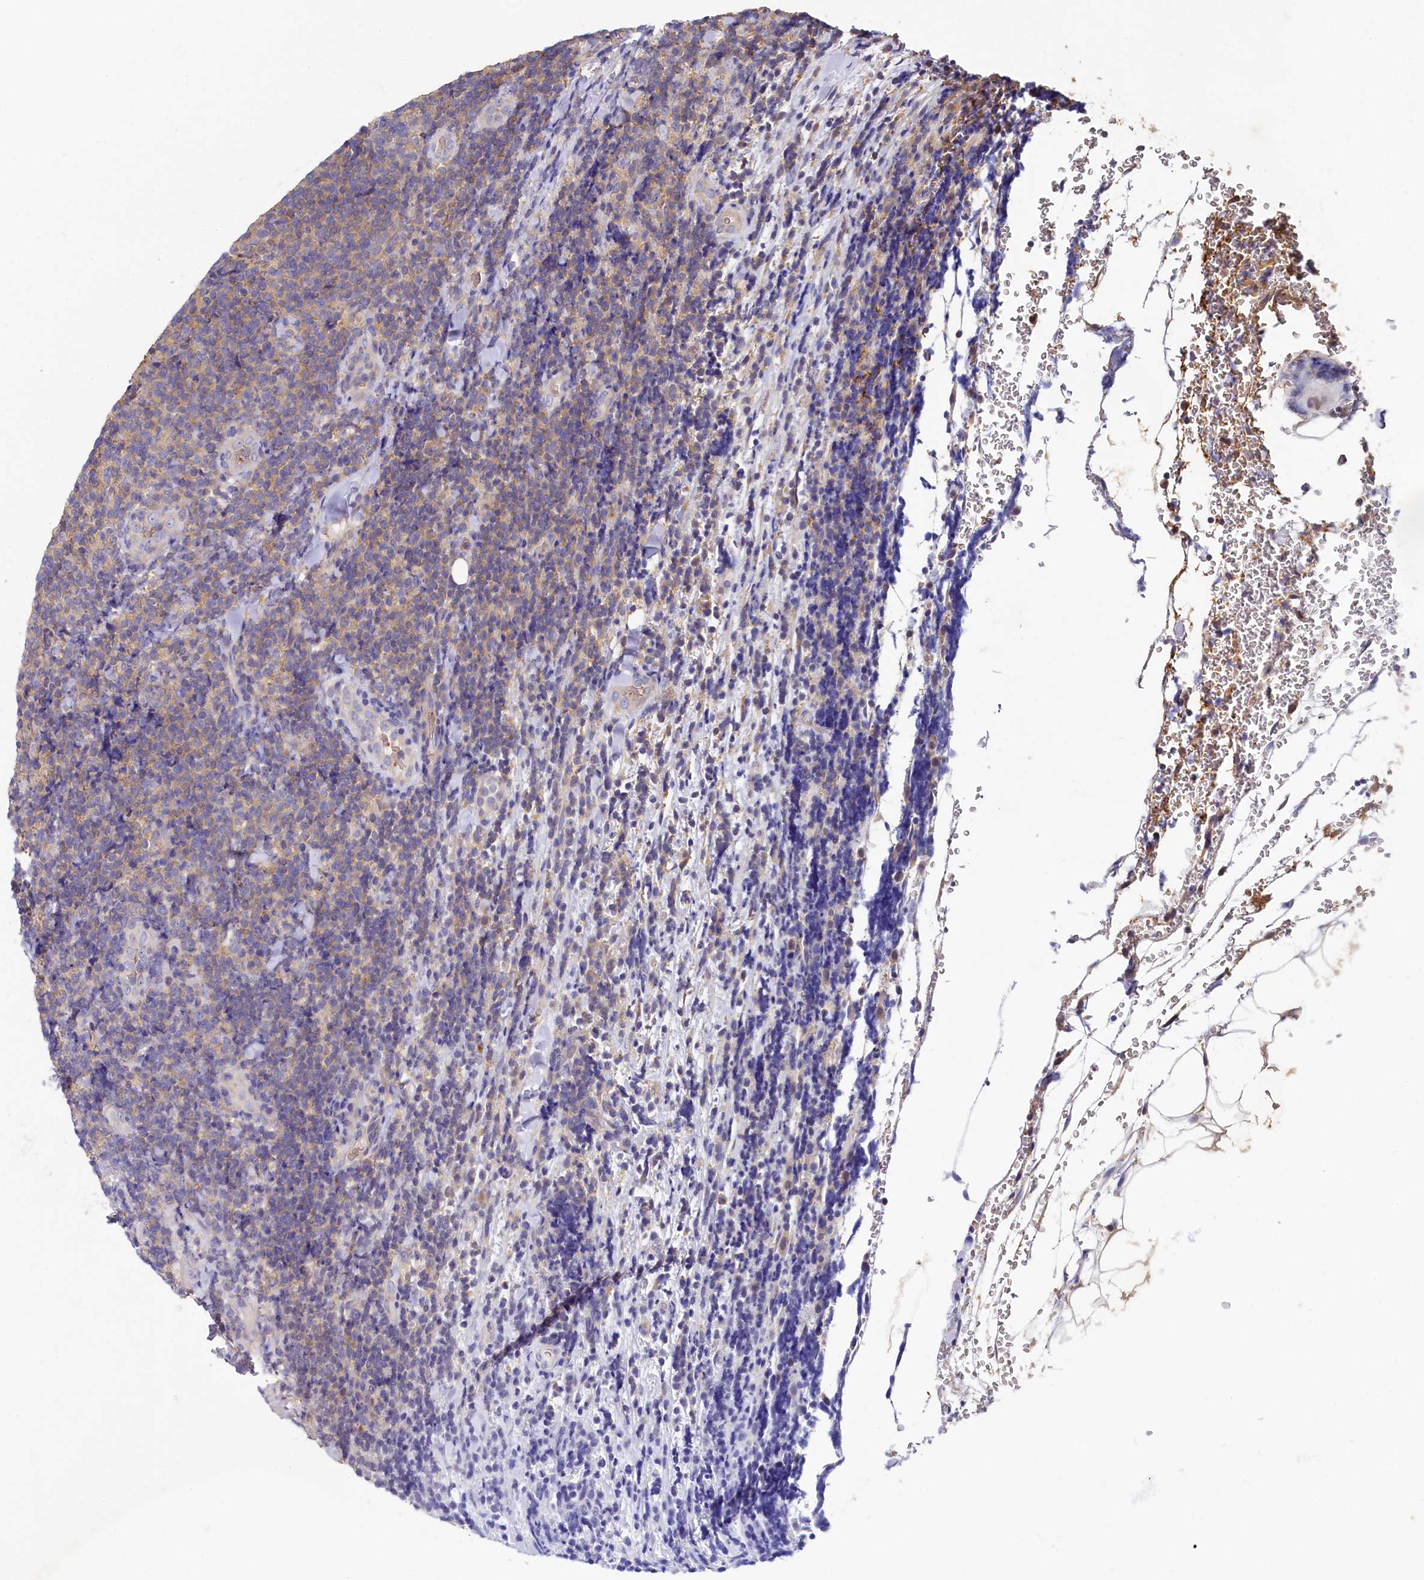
{"staining": {"intensity": "weak", "quantity": "25%-75%", "location": "cytoplasmic/membranous"}, "tissue": "lymphoma", "cell_type": "Tumor cells", "image_type": "cancer", "snomed": [{"axis": "morphology", "description": "Malignant lymphoma, non-Hodgkin's type, Low grade"}, {"axis": "topography", "description": "Lymph node"}], "caption": "Tumor cells reveal low levels of weak cytoplasmic/membranous staining in approximately 25%-75% of cells in low-grade malignant lymphoma, non-Hodgkin's type.", "gene": "PPIP5K1", "patient": {"sex": "male", "age": 66}}